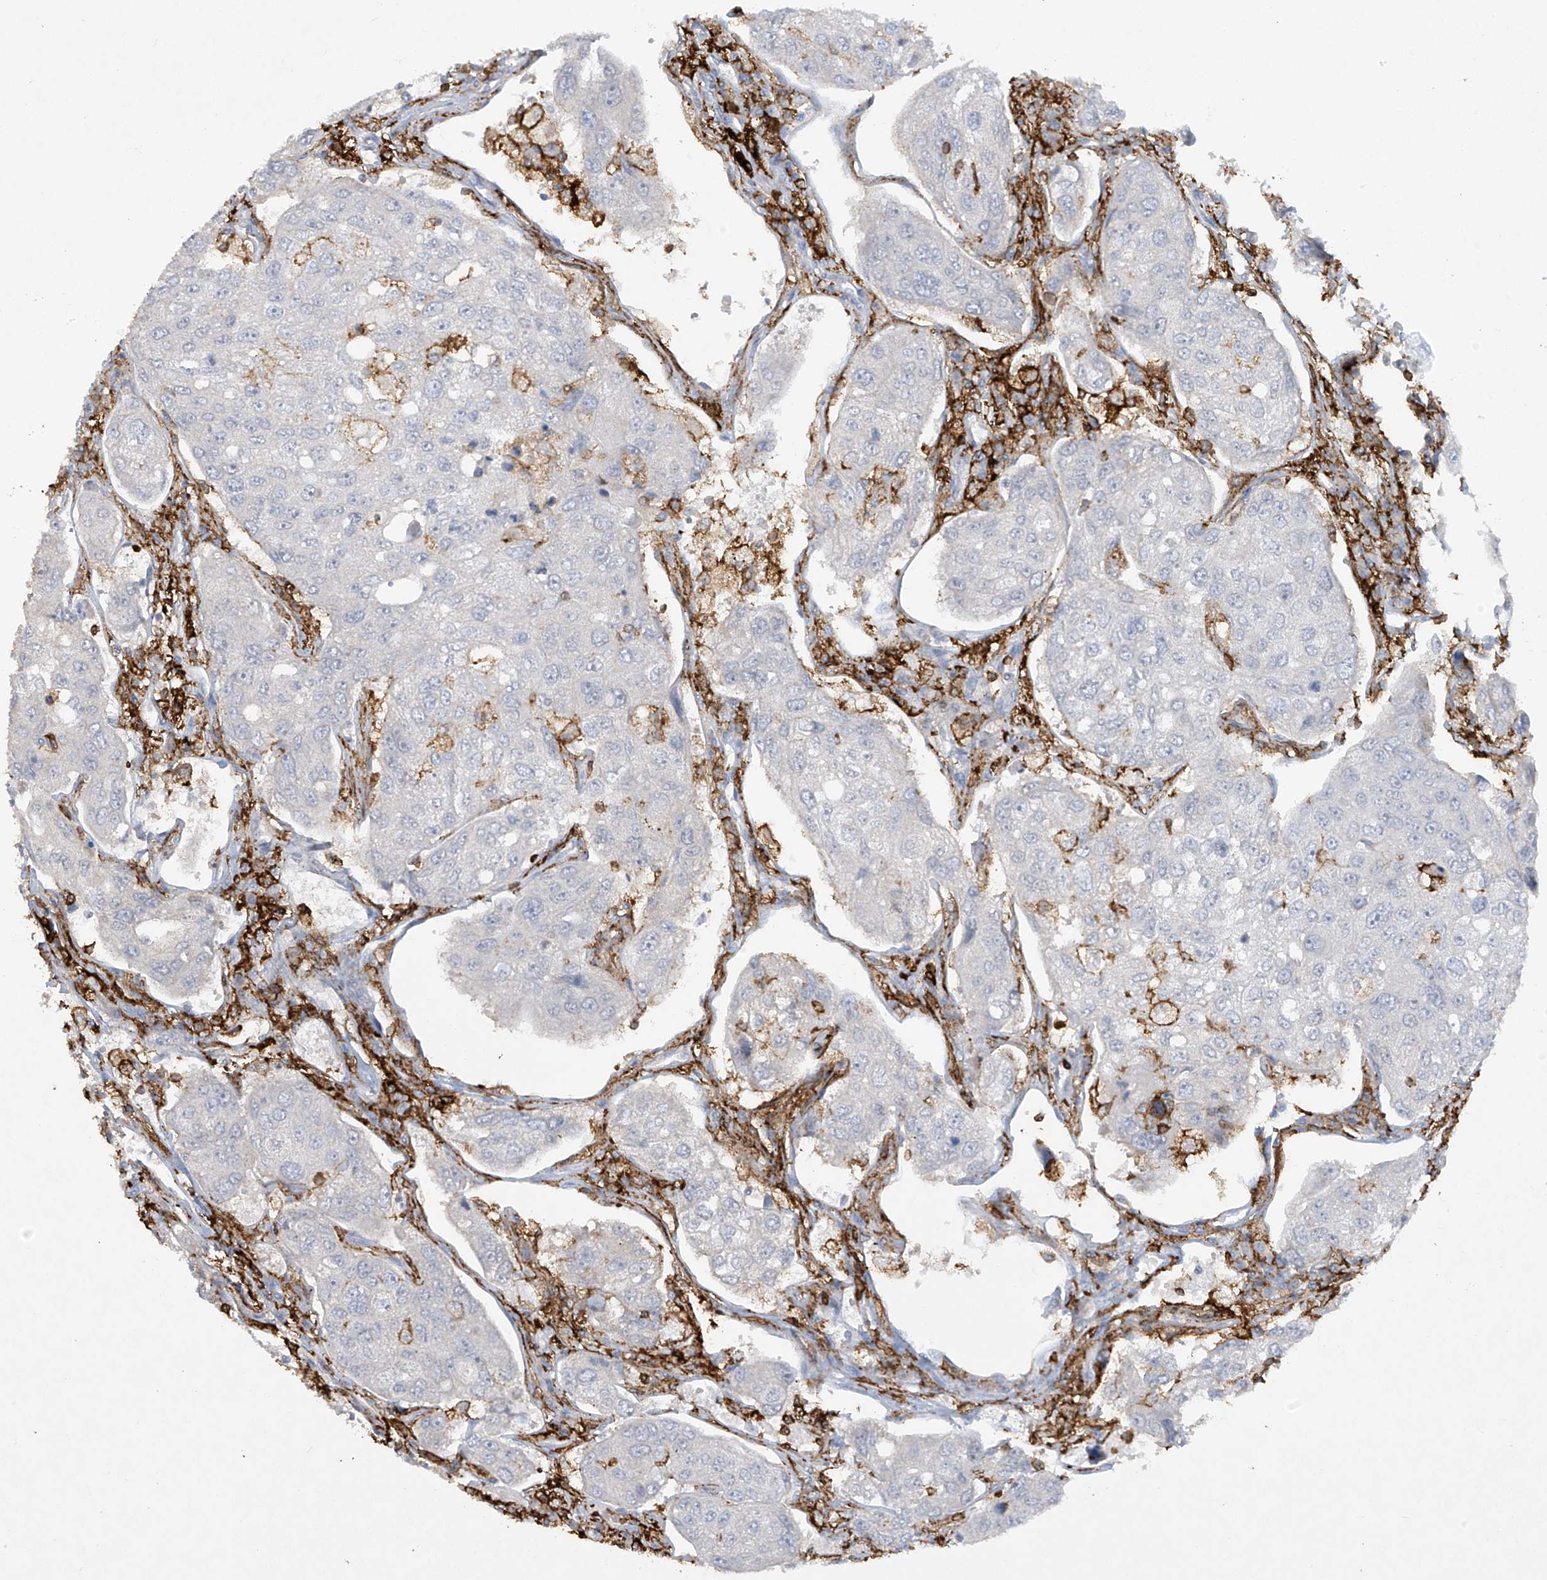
{"staining": {"intensity": "negative", "quantity": "none", "location": "none"}, "tissue": "urothelial cancer", "cell_type": "Tumor cells", "image_type": "cancer", "snomed": [{"axis": "morphology", "description": "Urothelial carcinoma, High grade"}, {"axis": "topography", "description": "Lymph node"}, {"axis": "topography", "description": "Urinary bladder"}], "caption": "A photomicrograph of high-grade urothelial carcinoma stained for a protein shows no brown staining in tumor cells. The staining is performed using DAB brown chromogen with nuclei counter-stained in using hematoxylin.", "gene": "FCGR3A", "patient": {"sex": "male", "age": 51}}